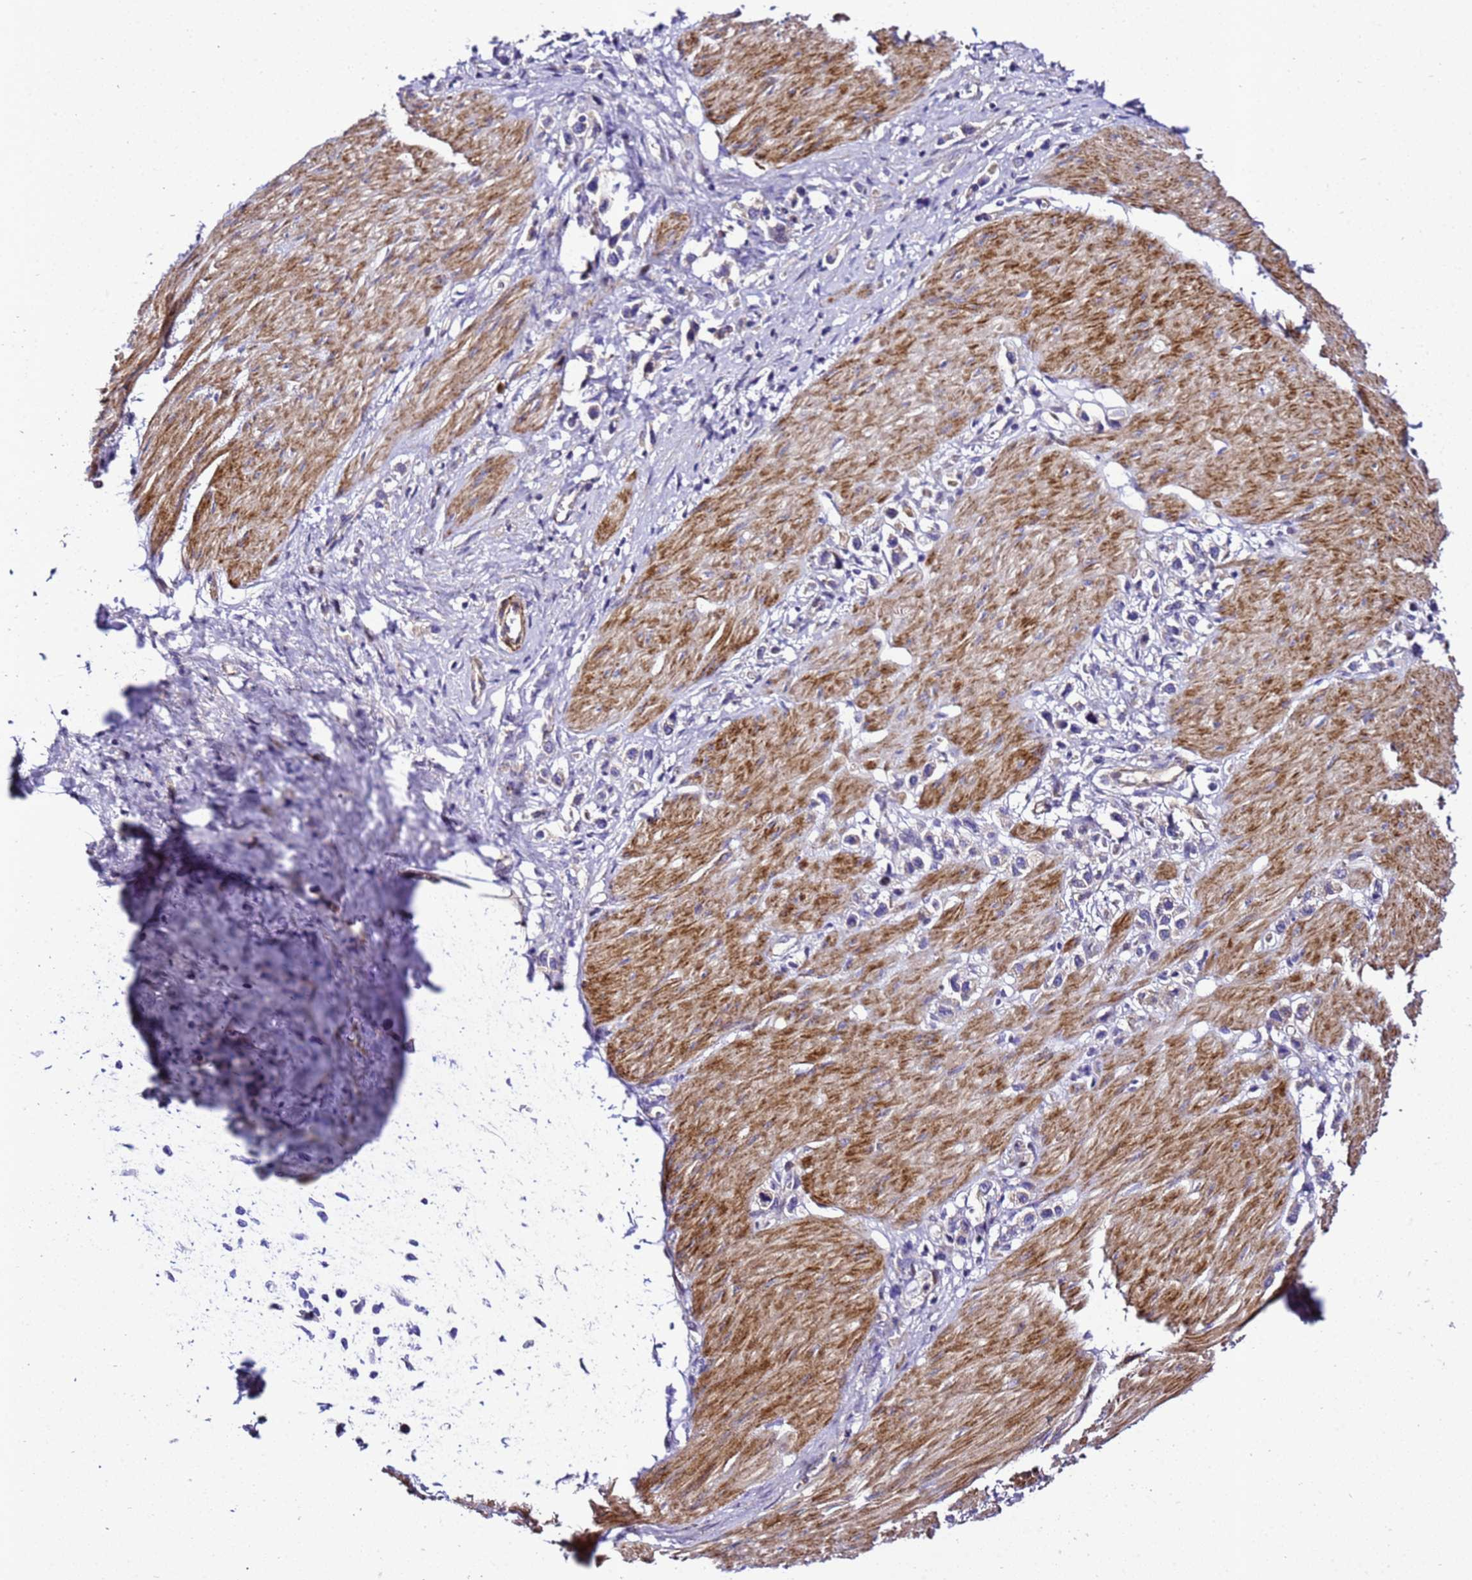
{"staining": {"intensity": "negative", "quantity": "none", "location": "none"}, "tissue": "stomach cancer", "cell_type": "Tumor cells", "image_type": "cancer", "snomed": [{"axis": "morphology", "description": "Normal tissue, NOS"}, {"axis": "morphology", "description": "Adenocarcinoma, NOS"}, {"axis": "topography", "description": "Stomach, upper"}, {"axis": "topography", "description": "Stomach"}], "caption": "This is an IHC photomicrograph of human adenocarcinoma (stomach). There is no expression in tumor cells.", "gene": "ZNF417", "patient": {"sex": "female", "age": 65}}